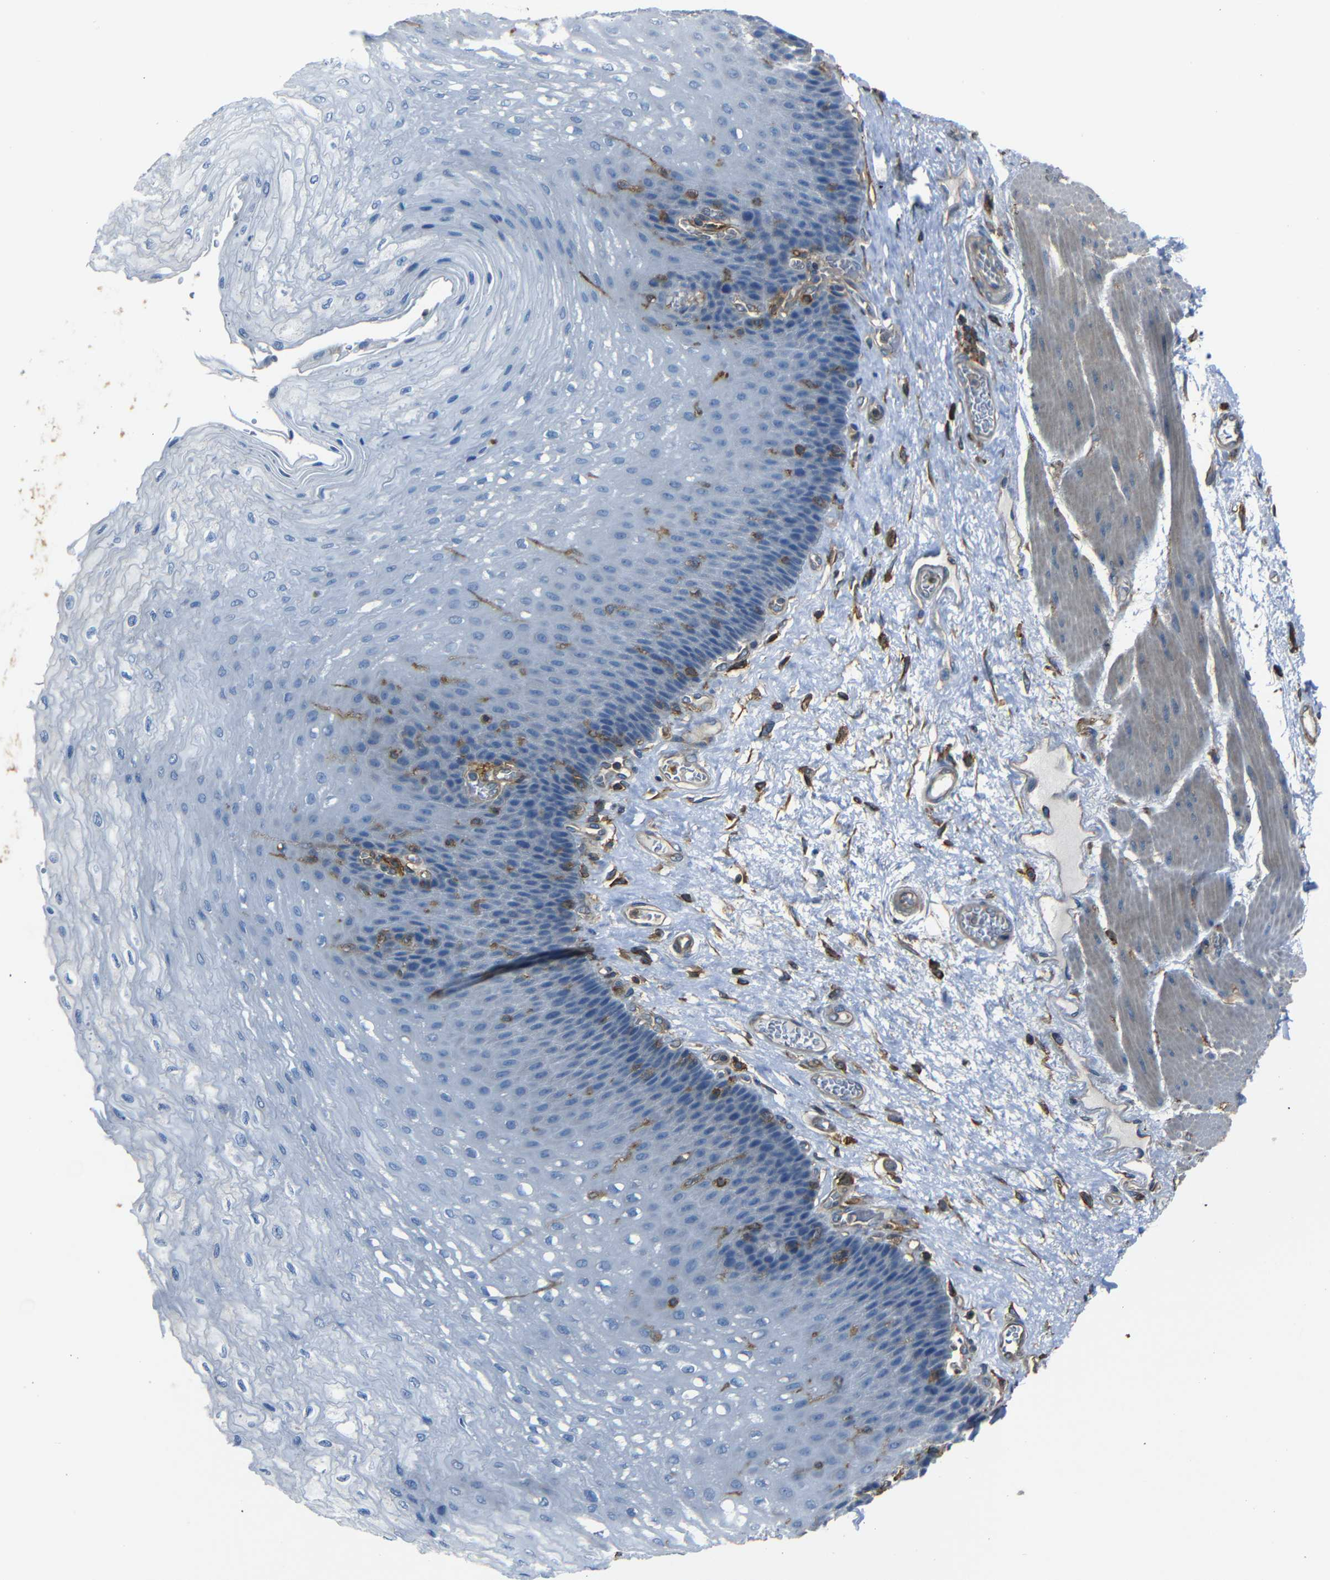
{"staining": {"intensity": "negative", "quantity": "none", "location": "none"}, "tissue": "esophagus", "cell_type": "Squamous epithelial cells", "image_type": "normal", "snomed": [{"axis": "morphology", "description": "Normal tissue, NOS"}, {"axis": "topography", "description": "Esophagus"}], "caption": "Micrograph shows no significant protein staining in squamous epithelial cells of unremarkable esophagus.", "gene": "ADGRE5", "patient": {"sex": "female", "age": 72}}